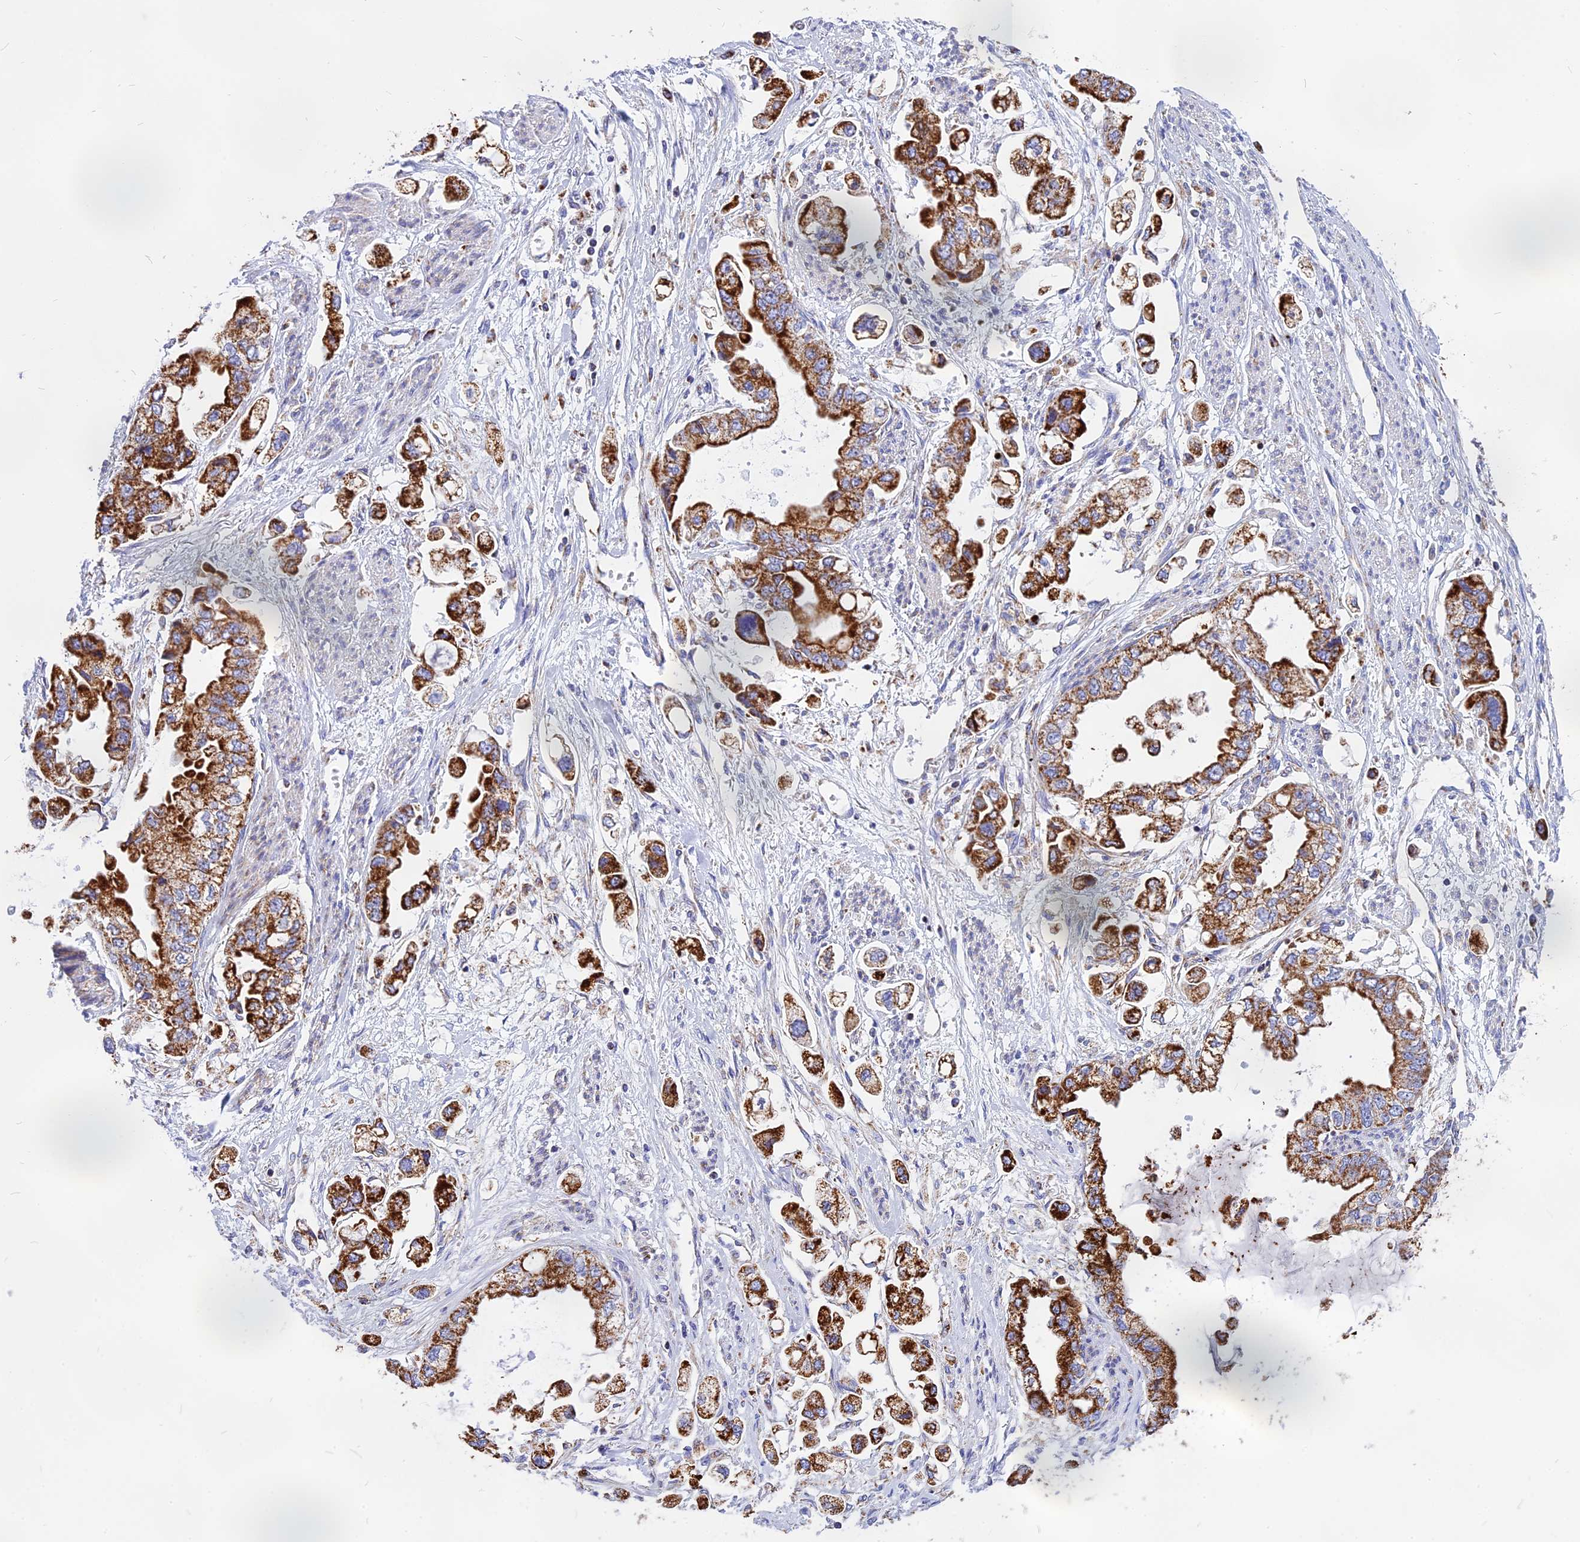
{"staining": {"intensity": "strong", "quantity": ">75%", "location": "cytoplasmic/membranous"}, "tissue": "stomach cancer", "cell_type": "Tumor cells", "image_type": "cancer", "snomed": [{"axis": "morphology", "description": "Adenocarcinoma, NOS"}, {"axis": "topography", "description": "Stomach"}], "caption": "A high amount of strong cytoplasmic/membranous positivity is identified in about >75% of tumor cells in adenocarcinoma (stomach) tissue. The staining was performed using DAB, with brown indicating positive protein expression. Nuclei are stained blue with hematoxylin.", "gene": "VDAC2", "patient": {"sex": "male", "age": 62}}